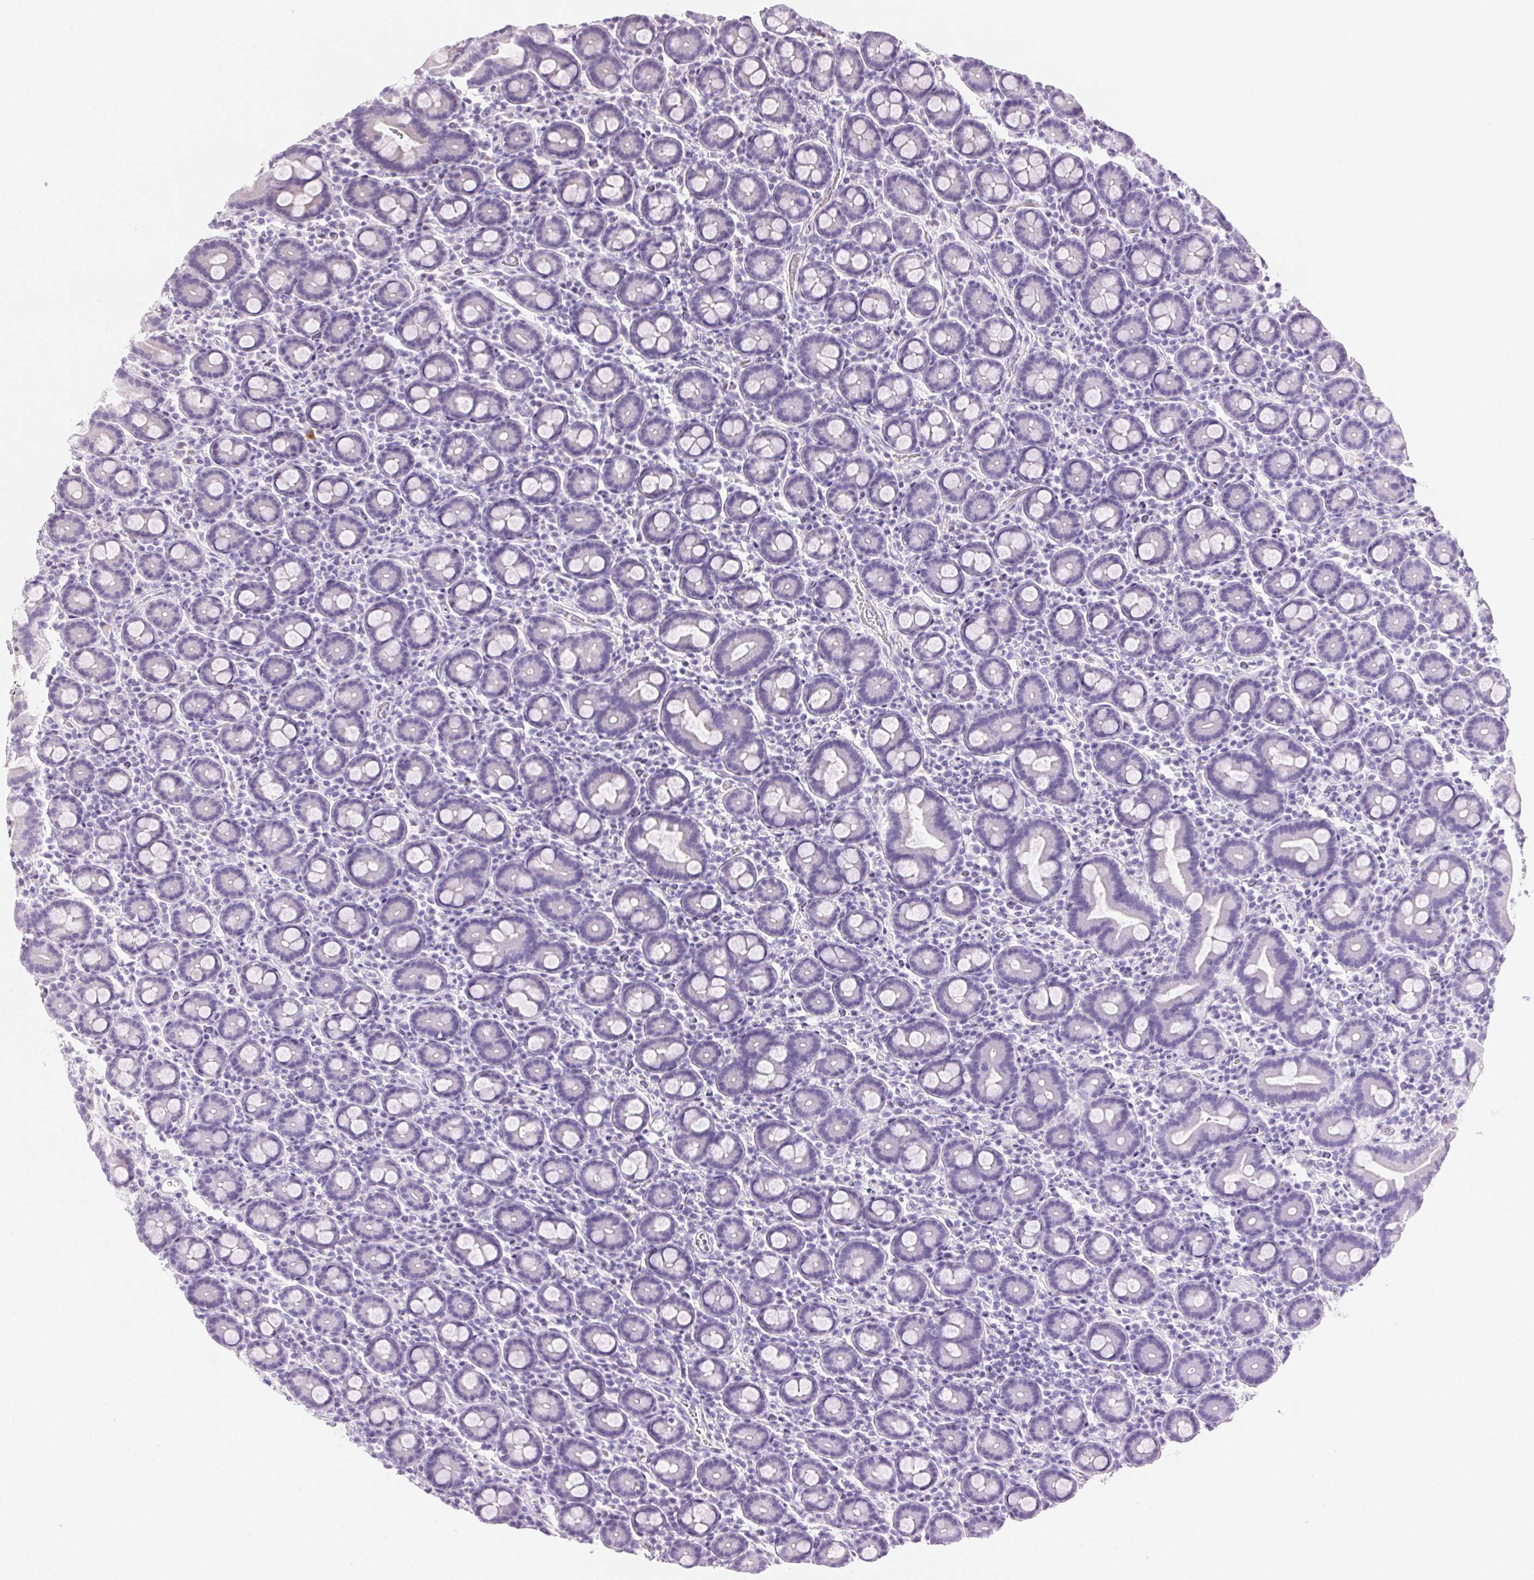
{"staining": {"intensity": "negative", "quantity": "none", "location": "none"}, "tissue": "small intestine", "cell_type": "Glandular cells", "image_type": "normal", "snomed": [{"axis": "morphology", "description": "Normal tissue, NOS"}, {"axis": "topography", "description": "Small intestine"}], "caption": "Immunohistochemistry (IHC) image of benign small intestine: small intestine stained with DAB shows no significant protein expression in glandular cells.", "gene": "TEKT1", "patient": {"sex": "male", "age": 26}}